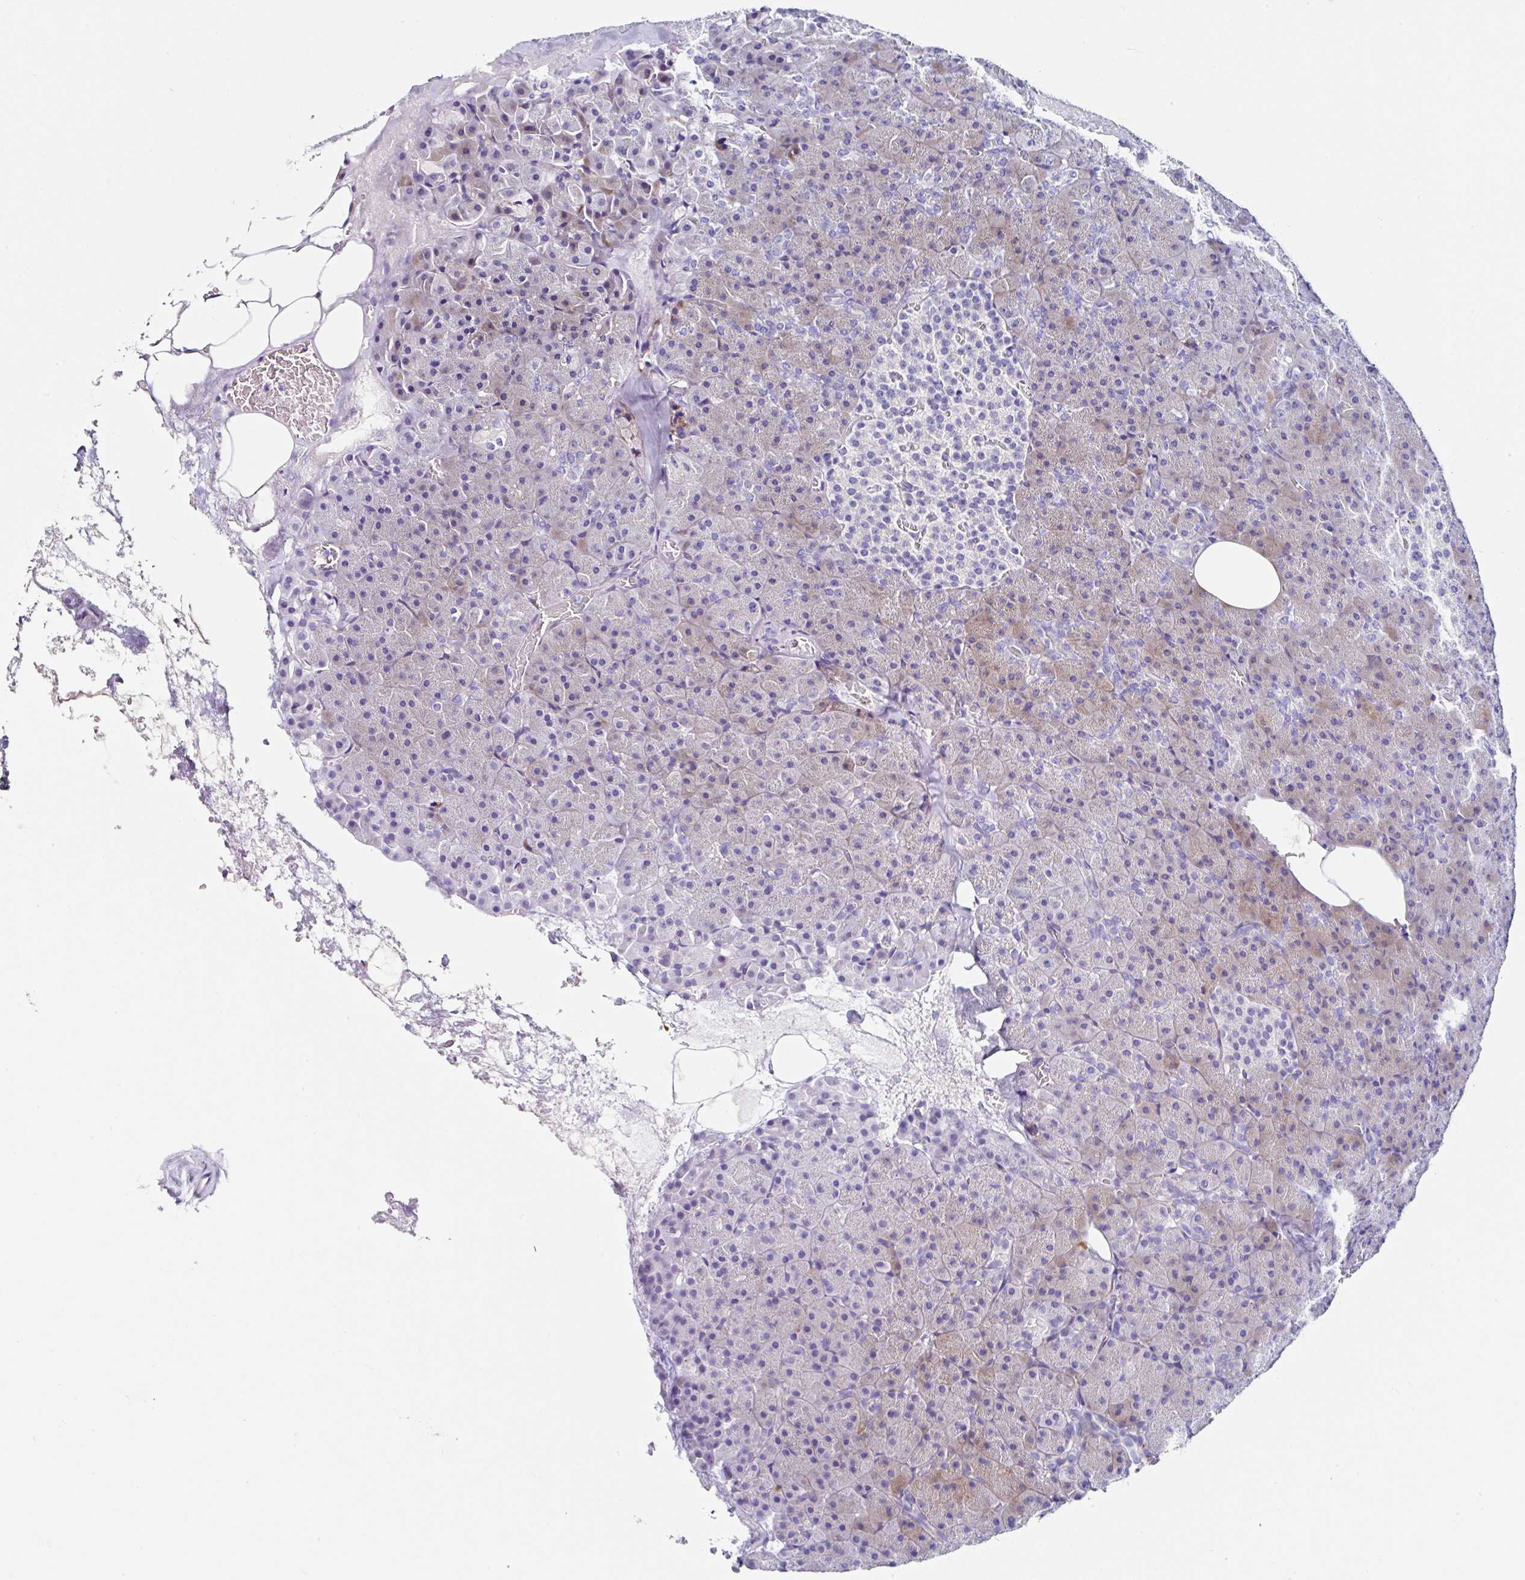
{"staining": {"intensity": "weak", "quantity": "25%-75%", "location": "cytoplasmic/membranous"}, "tissue": "pancreas", "cell_type": "Exocrine glandular cells", "image_type": "normal", "snomed": [{"axis": "morphology", "description": "Normal tissue, NOS"}, {"axis": "topography", "description": "Pancreas"}], "caption": "Immunohistochemical staining of unremarkable human pancreas reveals 25%-75% levels of weak cytoplasmic/membranous protein positivity in approximately 25%-75% of exocrine glandular cells.", "gene": "UGT3A1", "patient": {"sex": "female", "age": 74}}